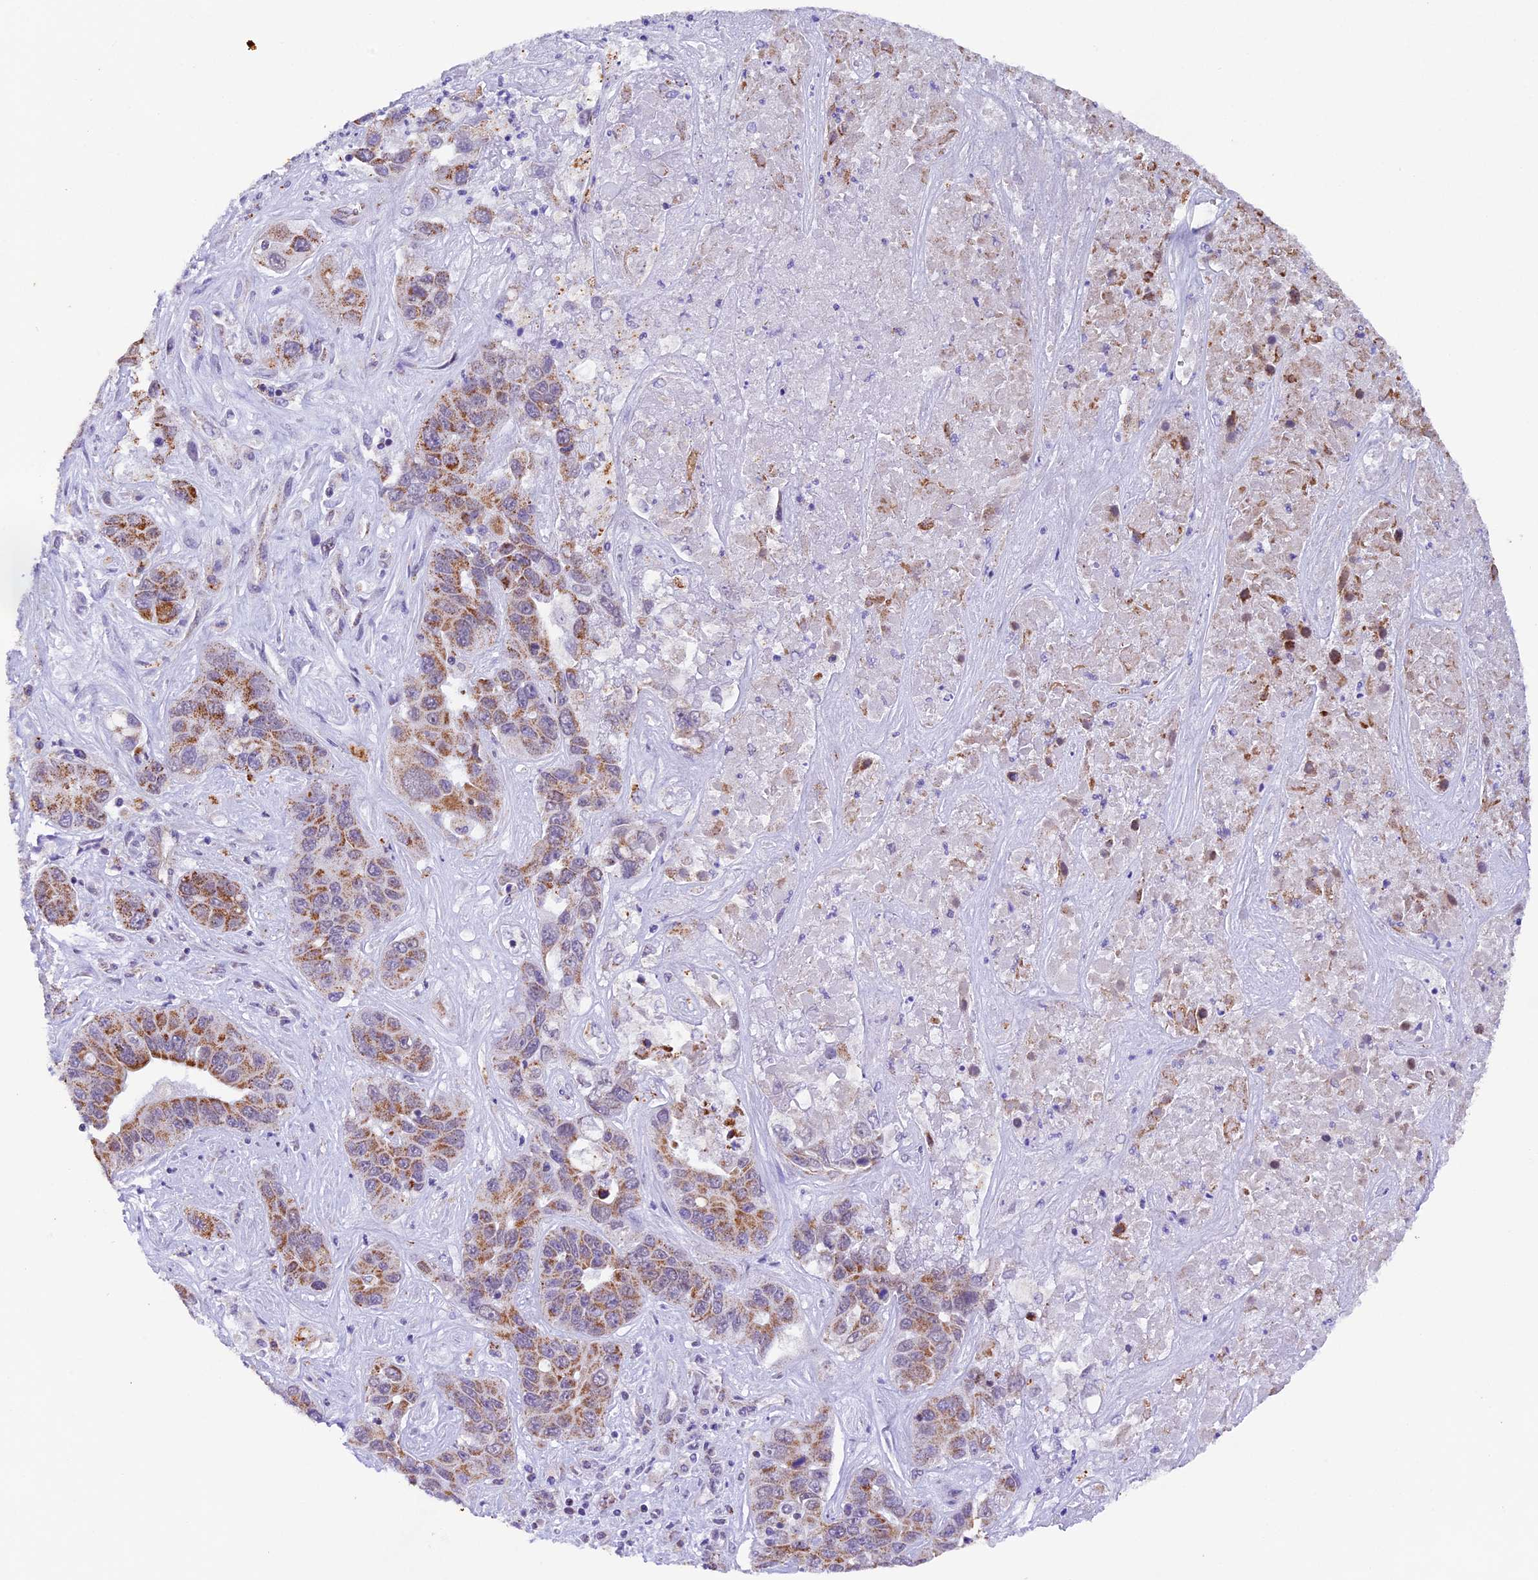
{"staining": {"intensity": "moderate", "quantity": ">75%", "location": "cytoplasmic/membranous"}, "tissue": "liver cancer", "cell_type": "Tumor cells", "image_type": "cancer", "snomed": [{"axis": "morphology", "description": "Cholangiocarcinoma"}, {"axis": "topography", "description": "Liver"}], "caption": "This histopathology image reveals liver cancer (cholangiocarcinoma) stained with immunohistochemistry (IHC) to label a protein in brown. The cytoplasmic/membranous of tumor cells show moderate positivity for the protein. Nuclei are counter-stained blue.", "gene": "TFAM", "patient": {"sex": "female", "age": 52}}